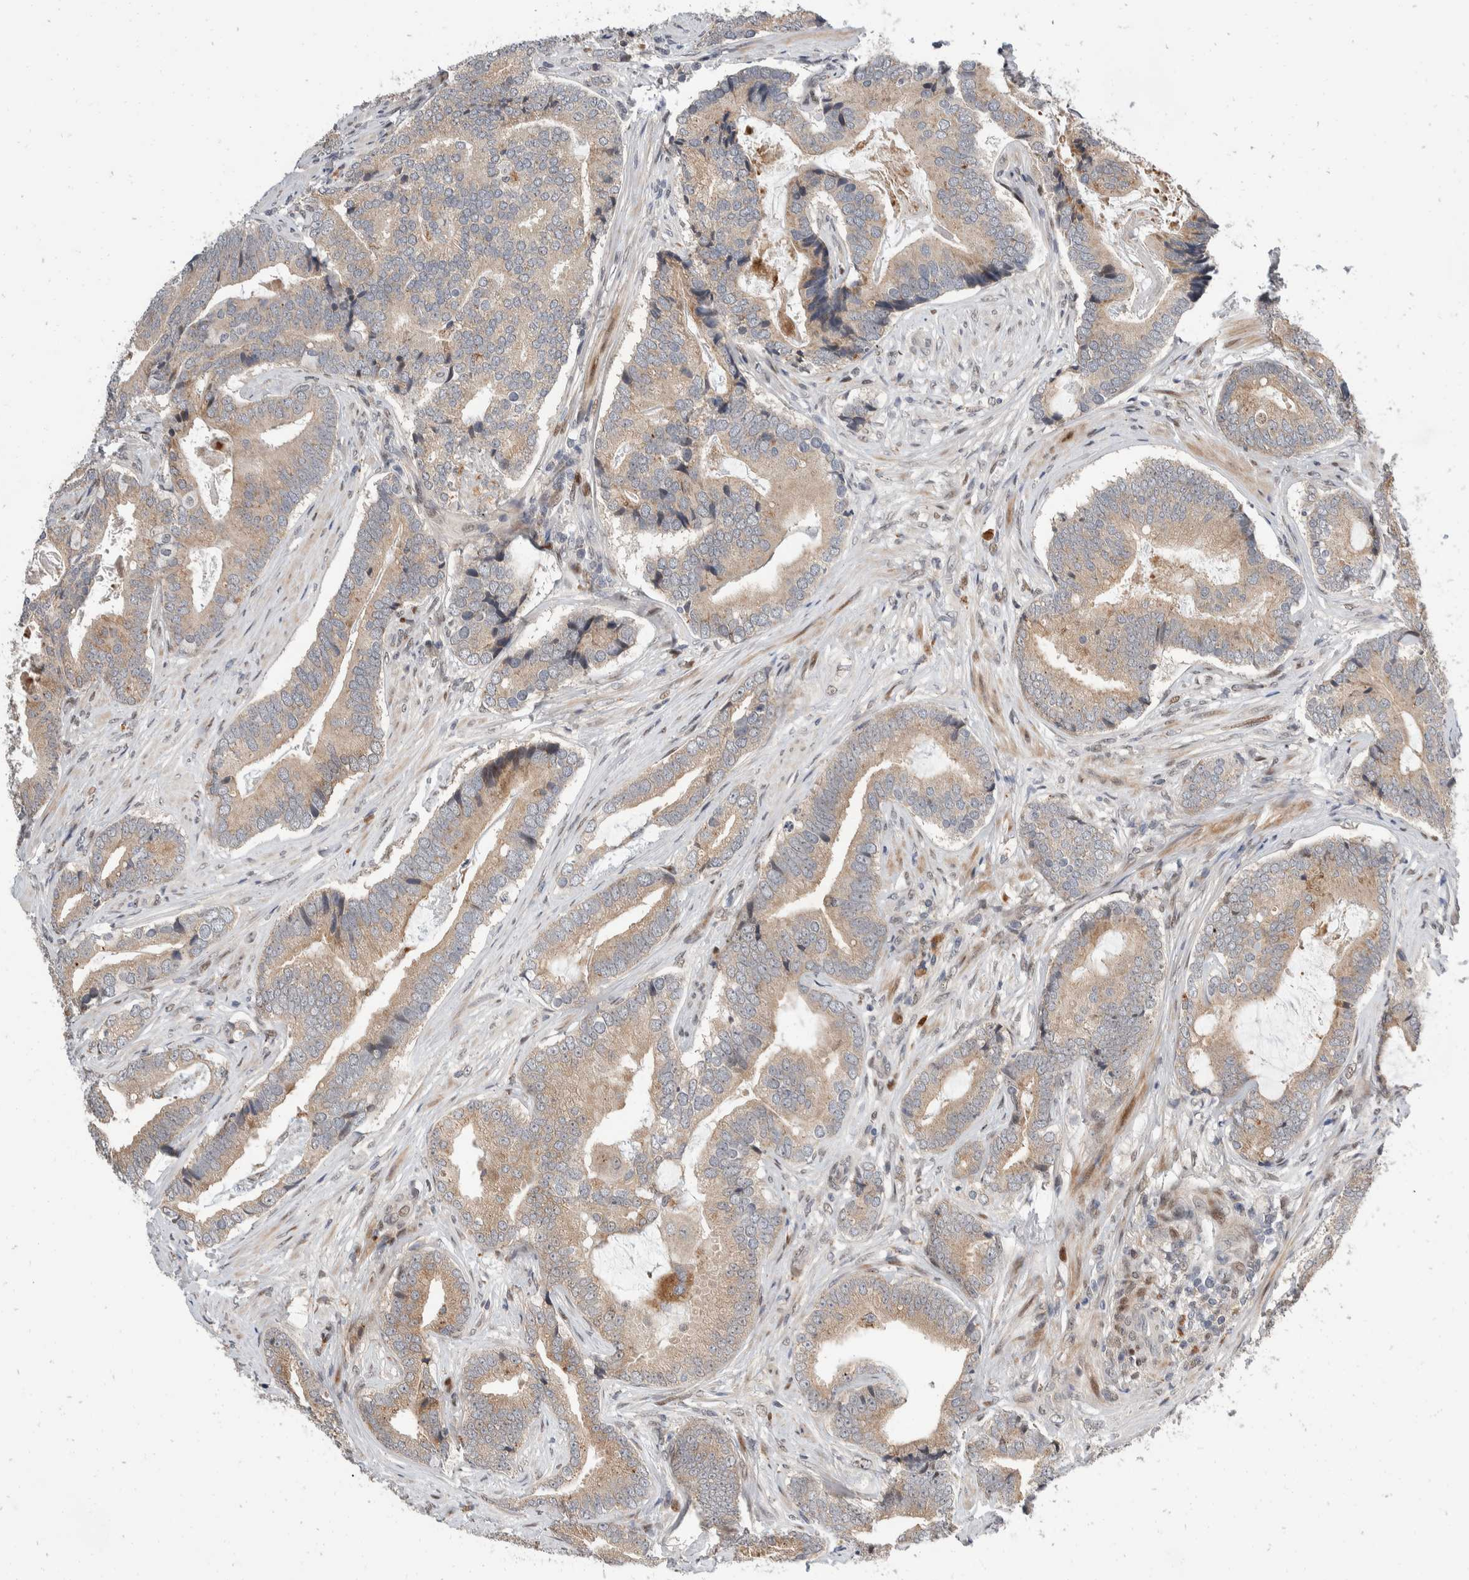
{"staining": {"intensity": "weak", "quantity": ">75%", "location": "cytoplasmic/membranous"}, "tissue": "prostate cancer", "cell_type": "Tumor cells", "image_type": "cancer", "snomed": [{"axis": "morphology", "description": "Adenocarcinoma, High grade"}, {"axis": "topography", "description": "Prostate"}], "caption": "Prostate cancer stained for a protein demonstrates weak cytoplasmic/membranous positivity in tumor cells.", "gene": "ZNF703", "patient": {"sex": "male", "age": 55}}